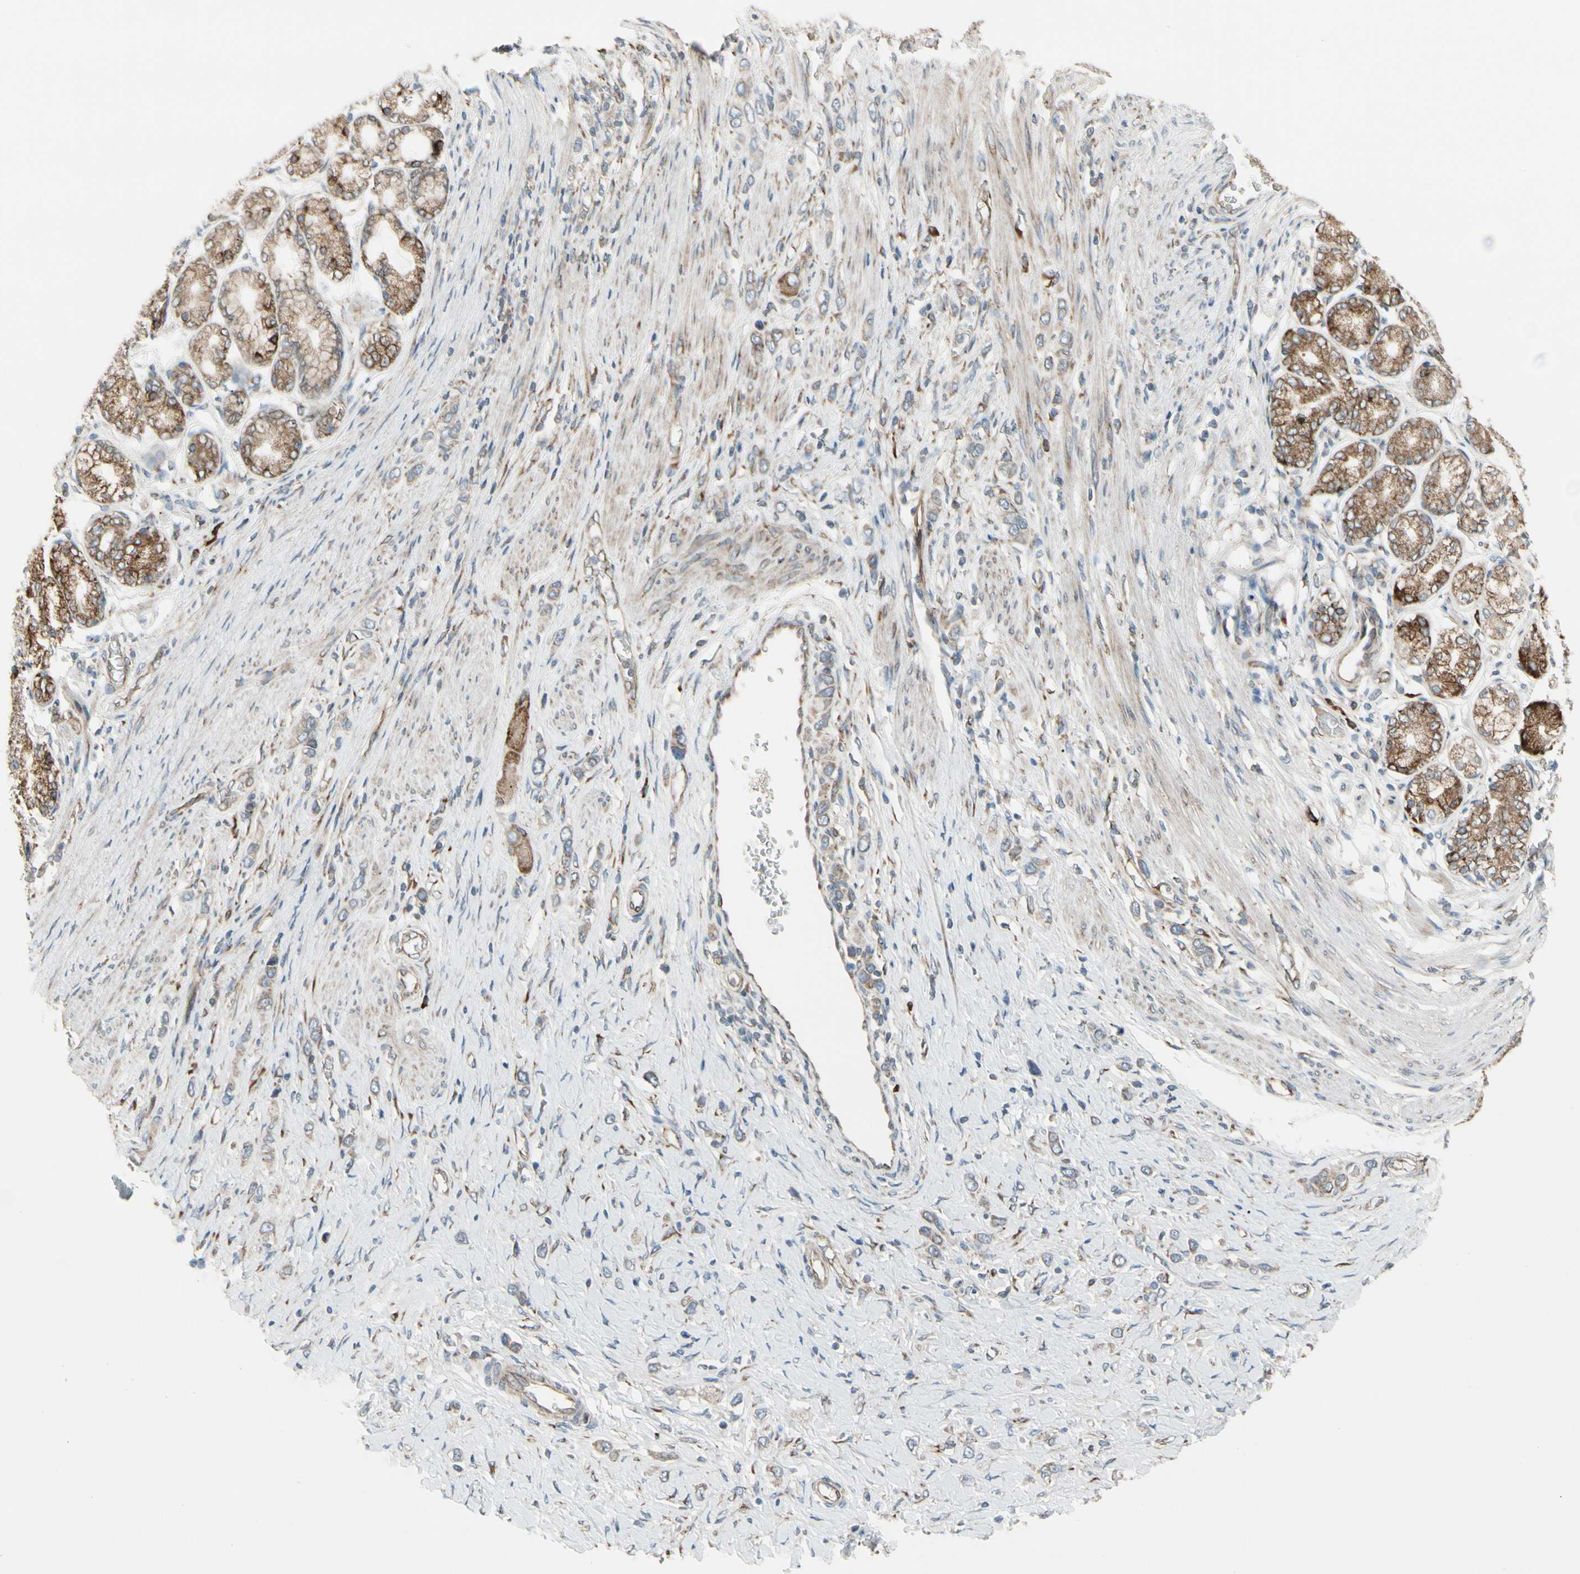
{"staining": {"intensity": "moderate", "quantity": "25%-75%", "location": "cytoplasmic/membranous"}, "tissue": "stomach cancer", "cell_type": "Tumor cells", "image_type": "cancer", "snomed": [{"axis": "morphology", "description": "Normal tissue, NOS"}, {"axis": "morphology", "description": "Adenocarcinoma, NOS"}, {"axis": "topography", "description": "Stomach, upper"}, {"axis": "topography", "description": "Stomach"}], "caption": "About 25%-75% of tumor cells in human stomach cancer (adenocarcinoma) demonstrate moderate cytoplasmic/membranous protein positivity as visualized by brown immunohistochemical staining.", "gene": "FNDC3A", "patient": {"sex": "female", "age": 65}}